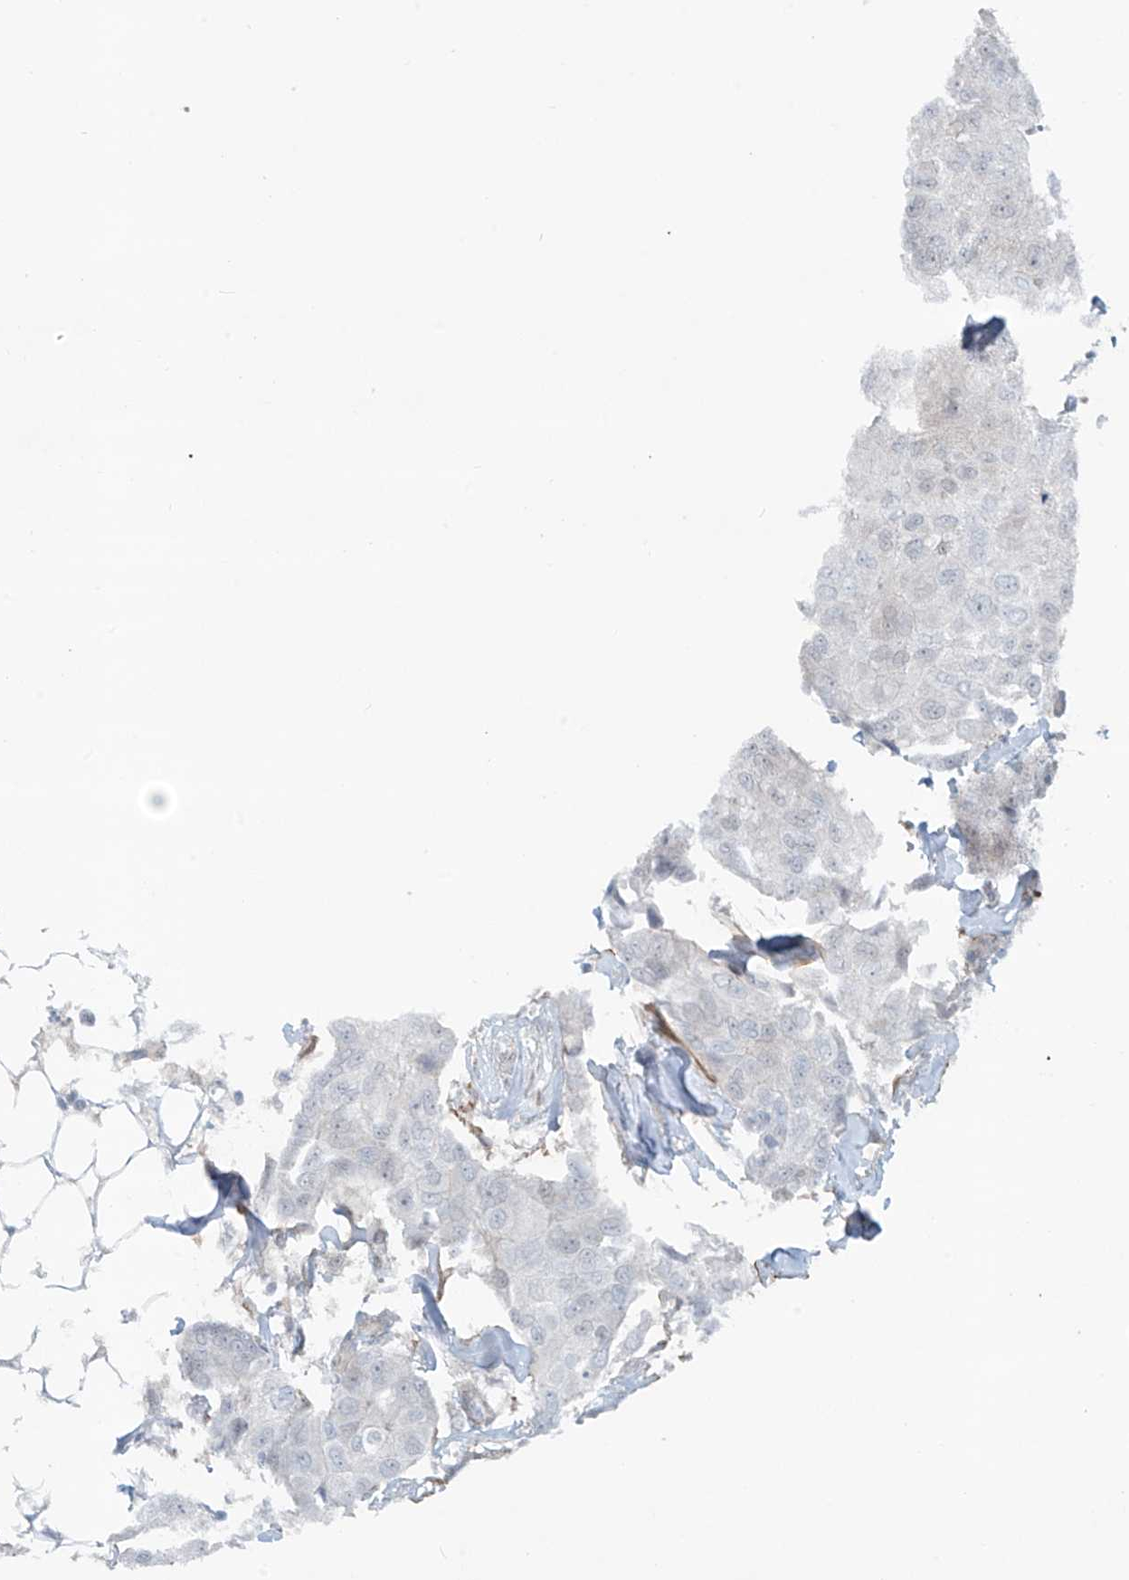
{"staining": {"intensity": "negative", "quantity": "none", "location": "none"}, "tissue": "breast cancer", "cell_type": "Tumor cells", "image_type": "cancer", "snomed": [{"axis": "morphology", "description": "Duct carcinoma"}, {"axis": "topography", "description": "Breast"}], "caption": "Immunohistochemistry histopathology image of neoplastic tissue: breast cancer (infiltrating ductal carcinoma) stained with DAB (3,3'-diaminobenzidine) shows no significant protein positivity in tumor cells.", "gene": "RASGEF1A", "patient": {"sex": "female", "age": 80}}